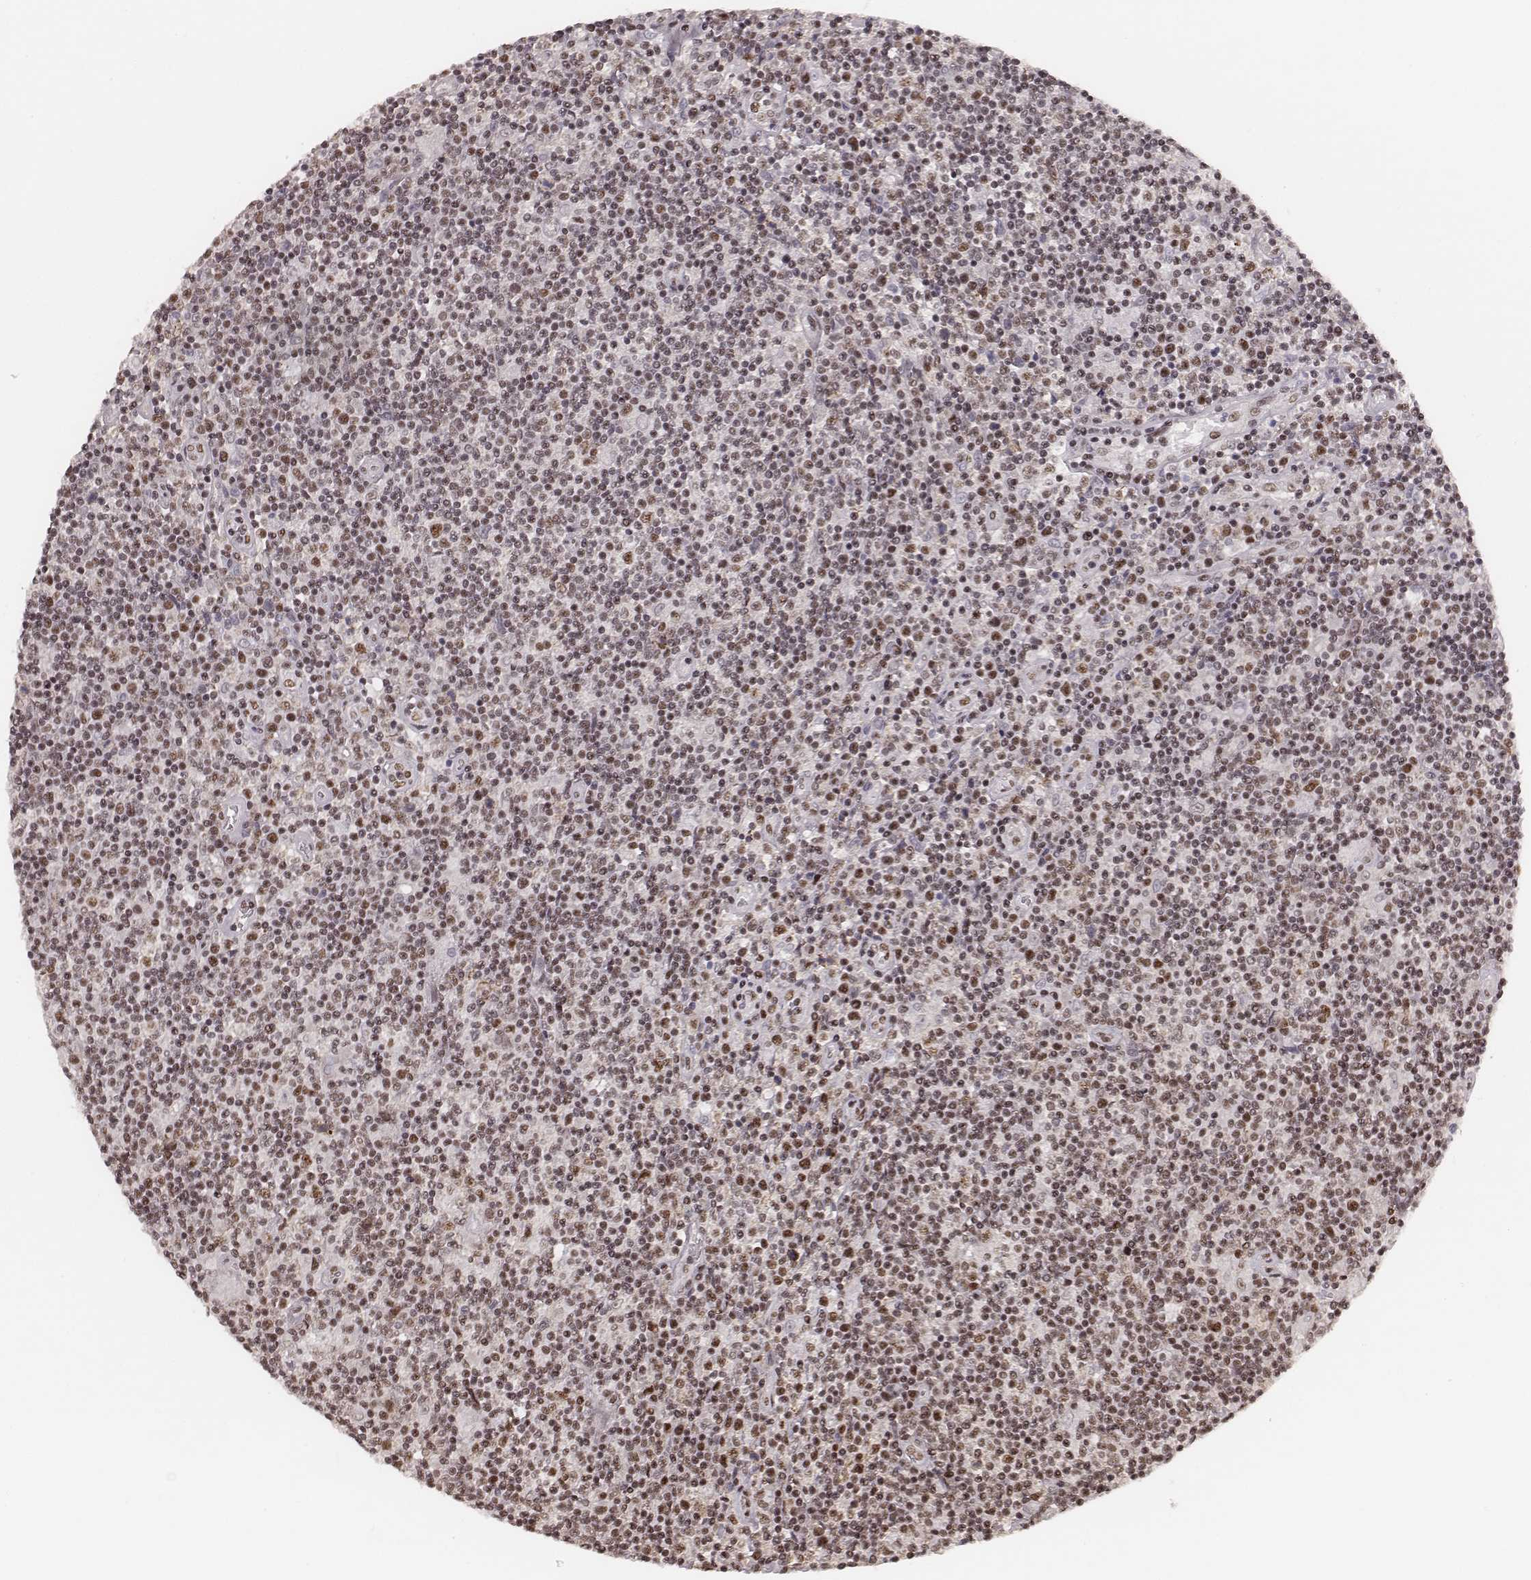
{"staining": {"intensity": "moderate", "quantity": ">75%", "location": "nuclear"}, "tissue": "lymphoma", "cell_type": "Tumor cells", "image_type": "cancer", "snomed": [{"axis": "morphology", "description": "Hodgkin's disease, NOS"}, {"axis": "topography", "description": "Lymph node"}], "caption": "Protein staining reveals moderate nuclear positivity in about >75% of tumor cells in Hodgkin's disease. (Brightfield microscopy of DAB IHC at high magnification).", "gene": "LUC7L", "patient": {"sex": "male", "age": 40}}